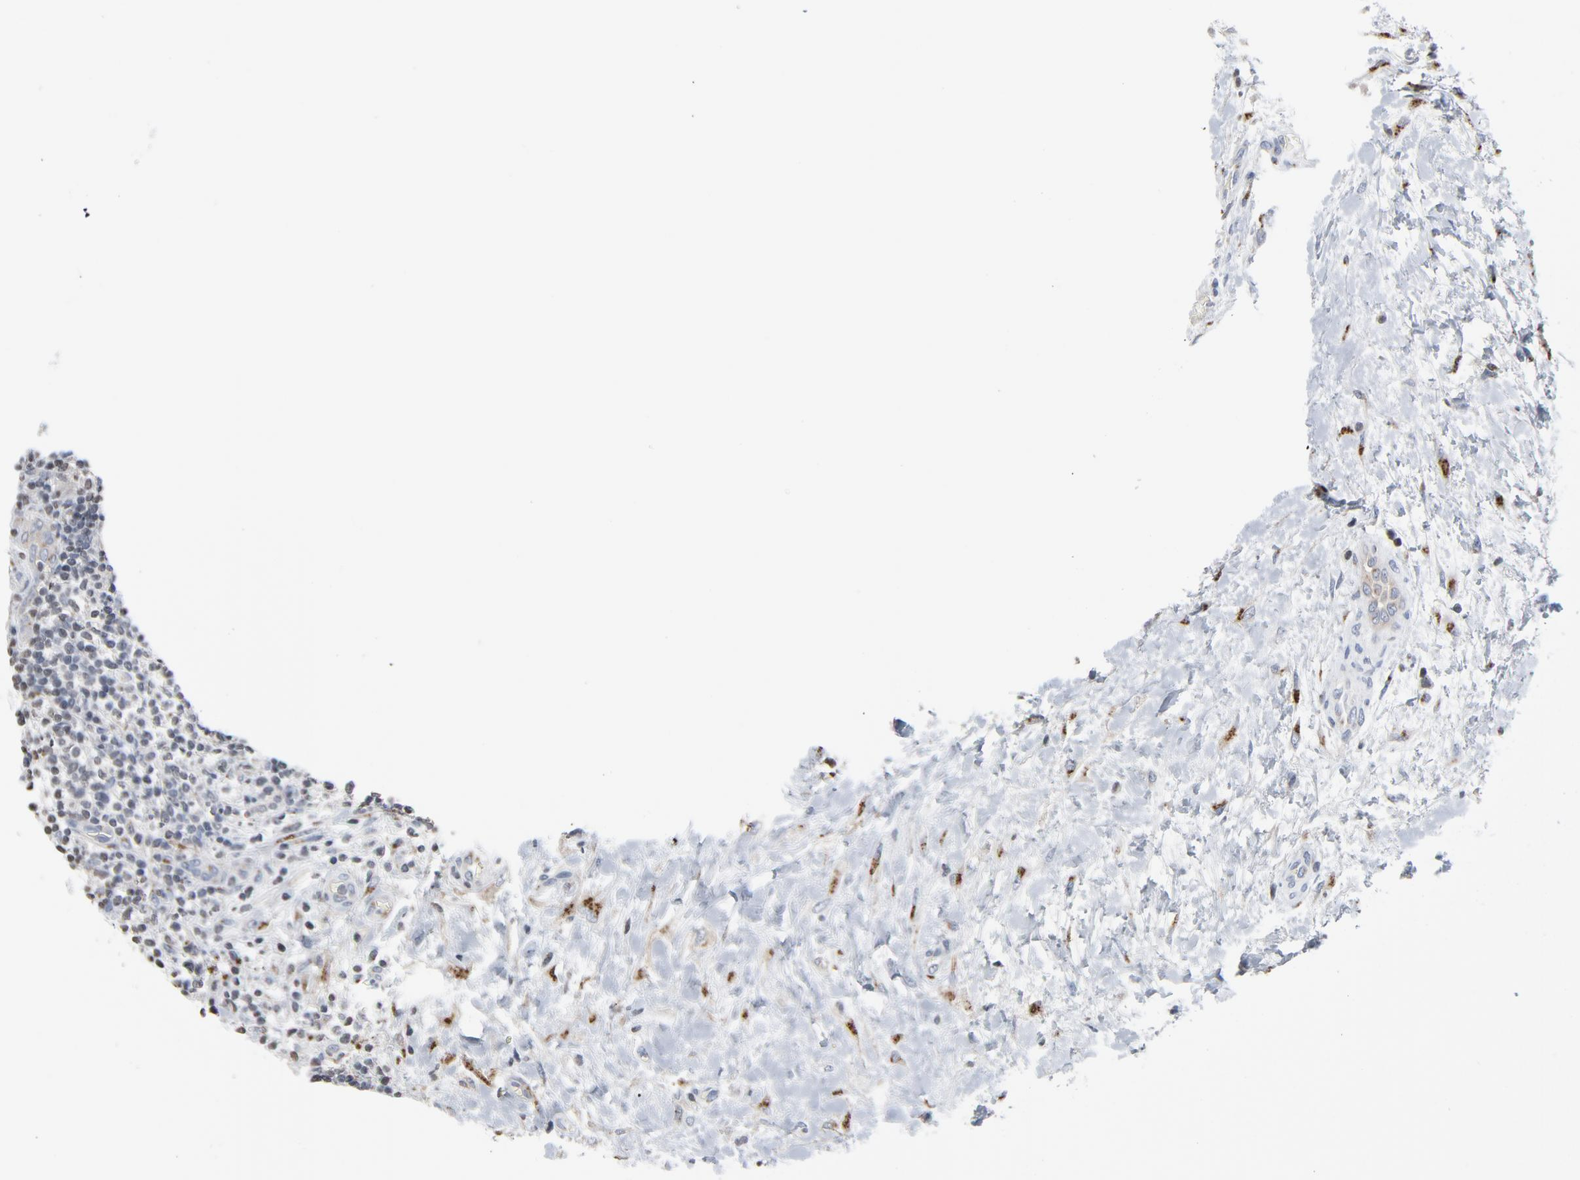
{"staining": {"intensity": "negative", "quantity": "none", "location": "none"}, "tissue": "lymphoma", "cell_type": "Tumor cells", "image_type": "cancer", "snomed": [{"axis": "morphology", "description": "Malignant lymphoma, non-Hodgkin's type, Low grade"}, {"axis": "topography", "description": "Lymph node"}], "caption": "A micrograph of lymphoma stained for a protein displays no brown staining in tumor cells.", "gene": "YIPF6", "patient": {"sex": "female", "age": 76}}